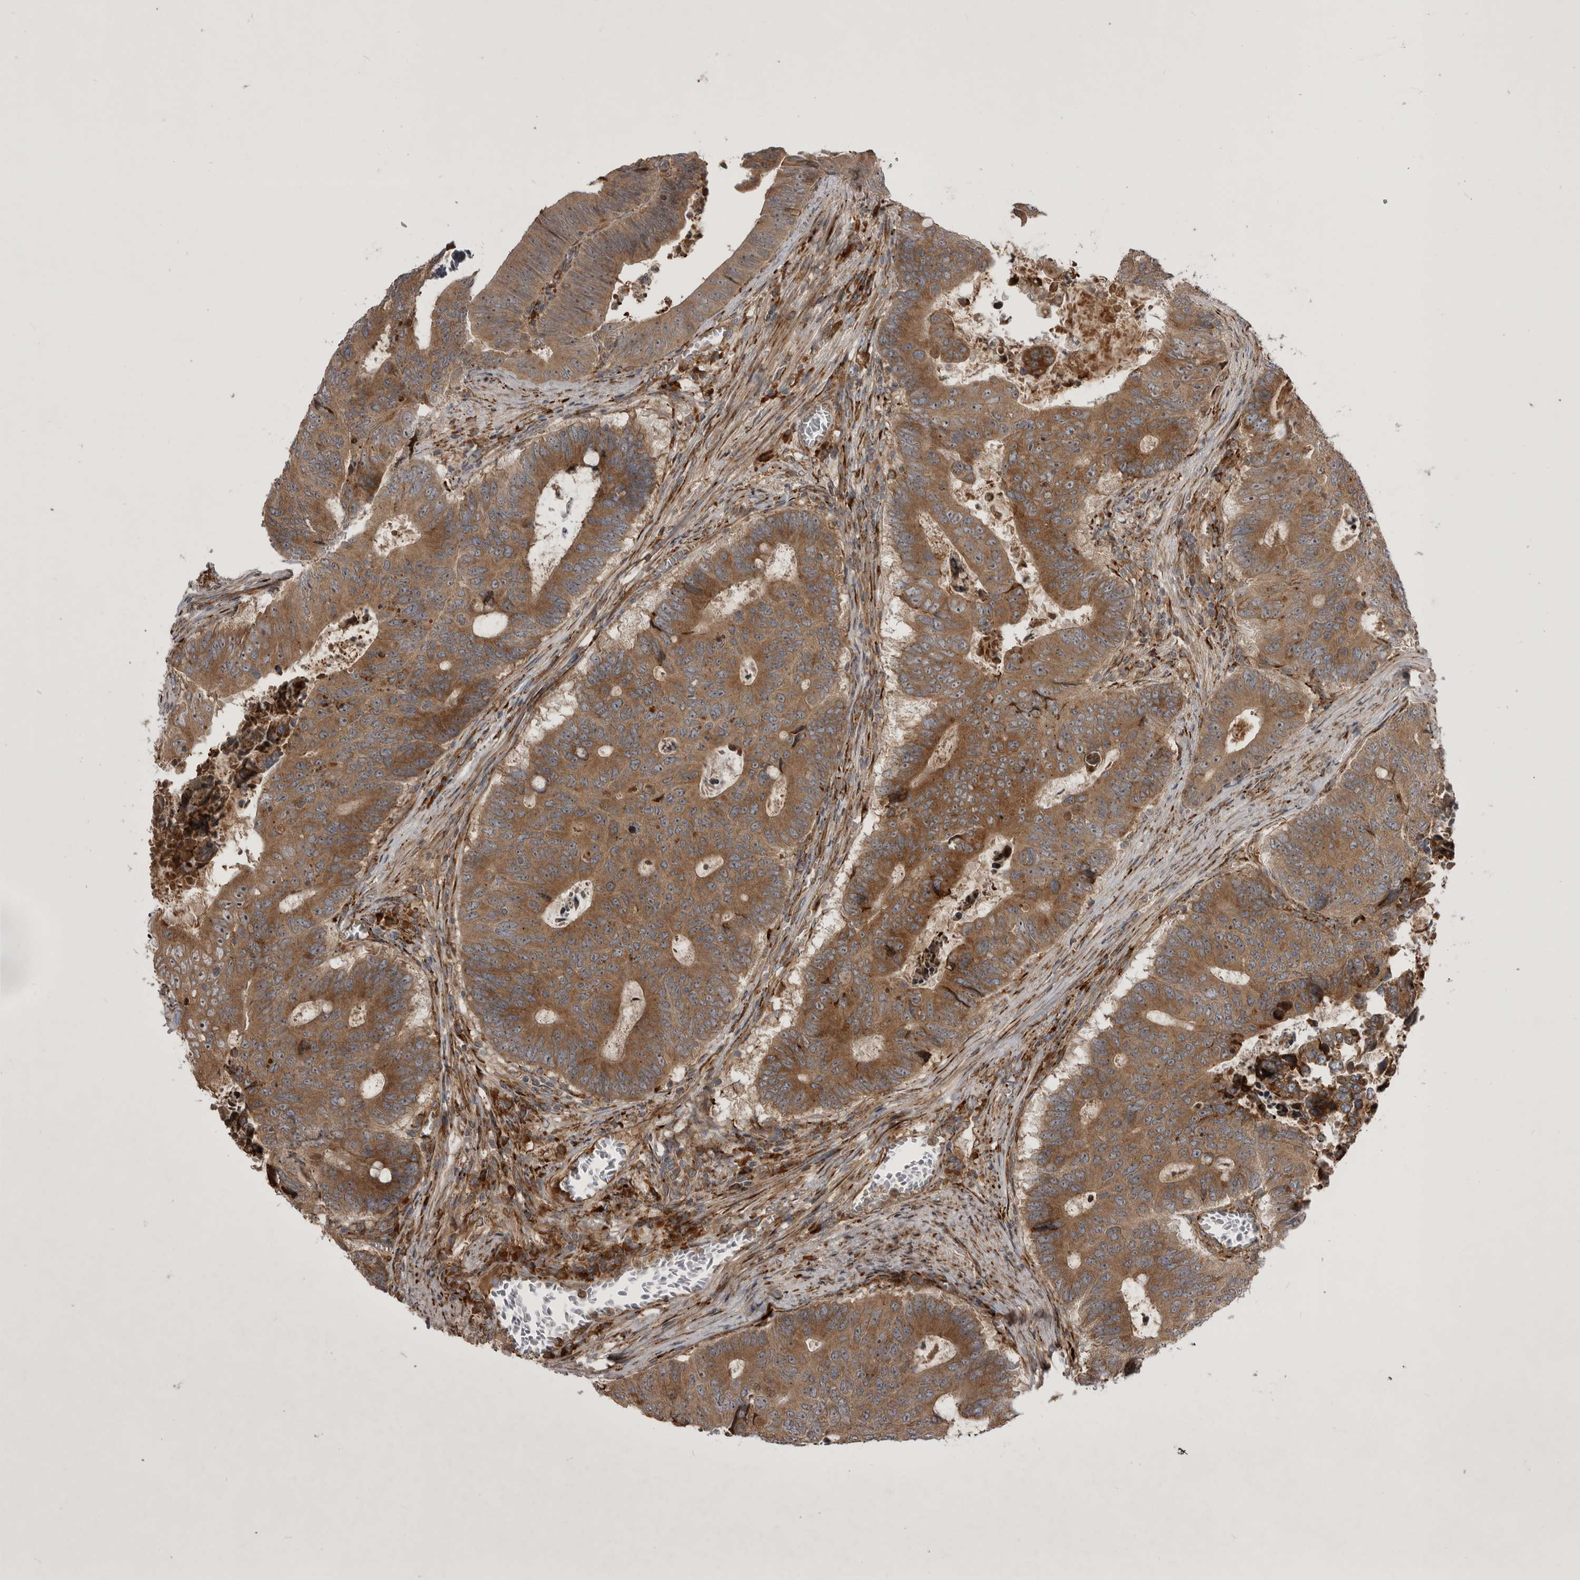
{"staining": {"intensity": "moderate", "quantity": ">75%", "location": "cytoplasmic/membranous"}, "tissue": "colorectal cancer", "cell_type": "Tumor cells", "image_type": "cancer", "snomed": [{"axis": "morphology", "description": "Adenocarcinoma, NOS"}, {"axis": "topography", "description": "Colon"}], "caption": "Immunohistochemistry (IHC) photomicrograph of neoplastic tissue: human colorectal adenocarcinoma stained using IHC displays medium levels of moderate protein expression localized specifically in the cytoplasmic/membranous of tumor cells, appearing as a cytoplasmic/membranous brown color.", "gene": "RAB3GAP2", "patient": {"sex": "male", "age": 87}}